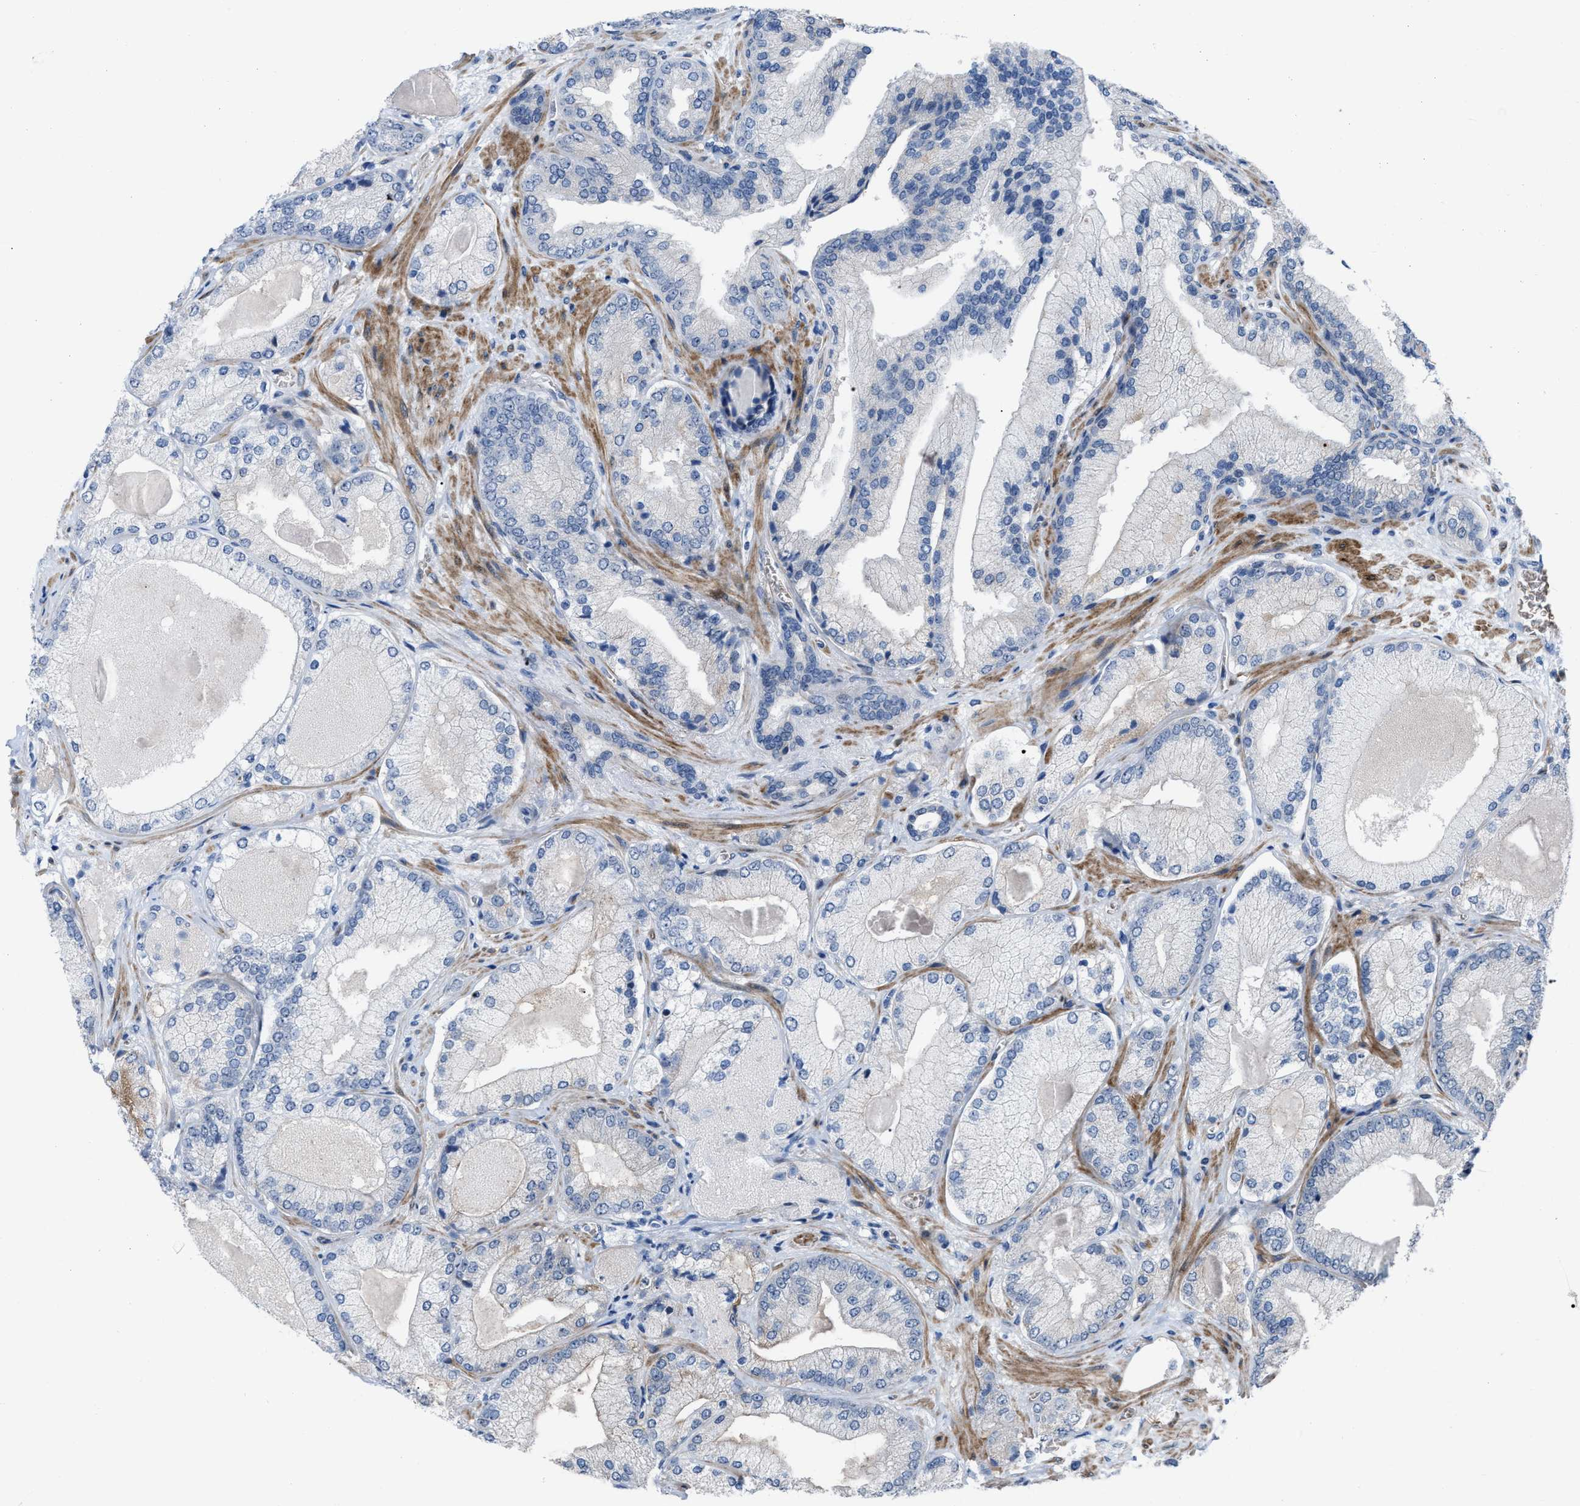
{"staining": {"intensity": "negative", "quantity": "none", "location": "none"}, "tissue": "prostate cancer", "cell_type": "Tumor cells", "image_type": "cancer", "snomed": [{"axis": "morphology", "description": "Adenocarcinoma, Low grade"}, {"axis": "topography", "description": "Prostate"}], "caption": "A histopathology image of prostate adenocarcinoma (low-grade) stained for a protein shows no brown staining in tumor cells. (Stains: DAB immunohistochemistry (IHC) with hematoxylin counter stain, Microscopy: brightfield microscopy at high magnification).", "gene": "POLR1F", "patient": {"sex": "male", "age": 65}}